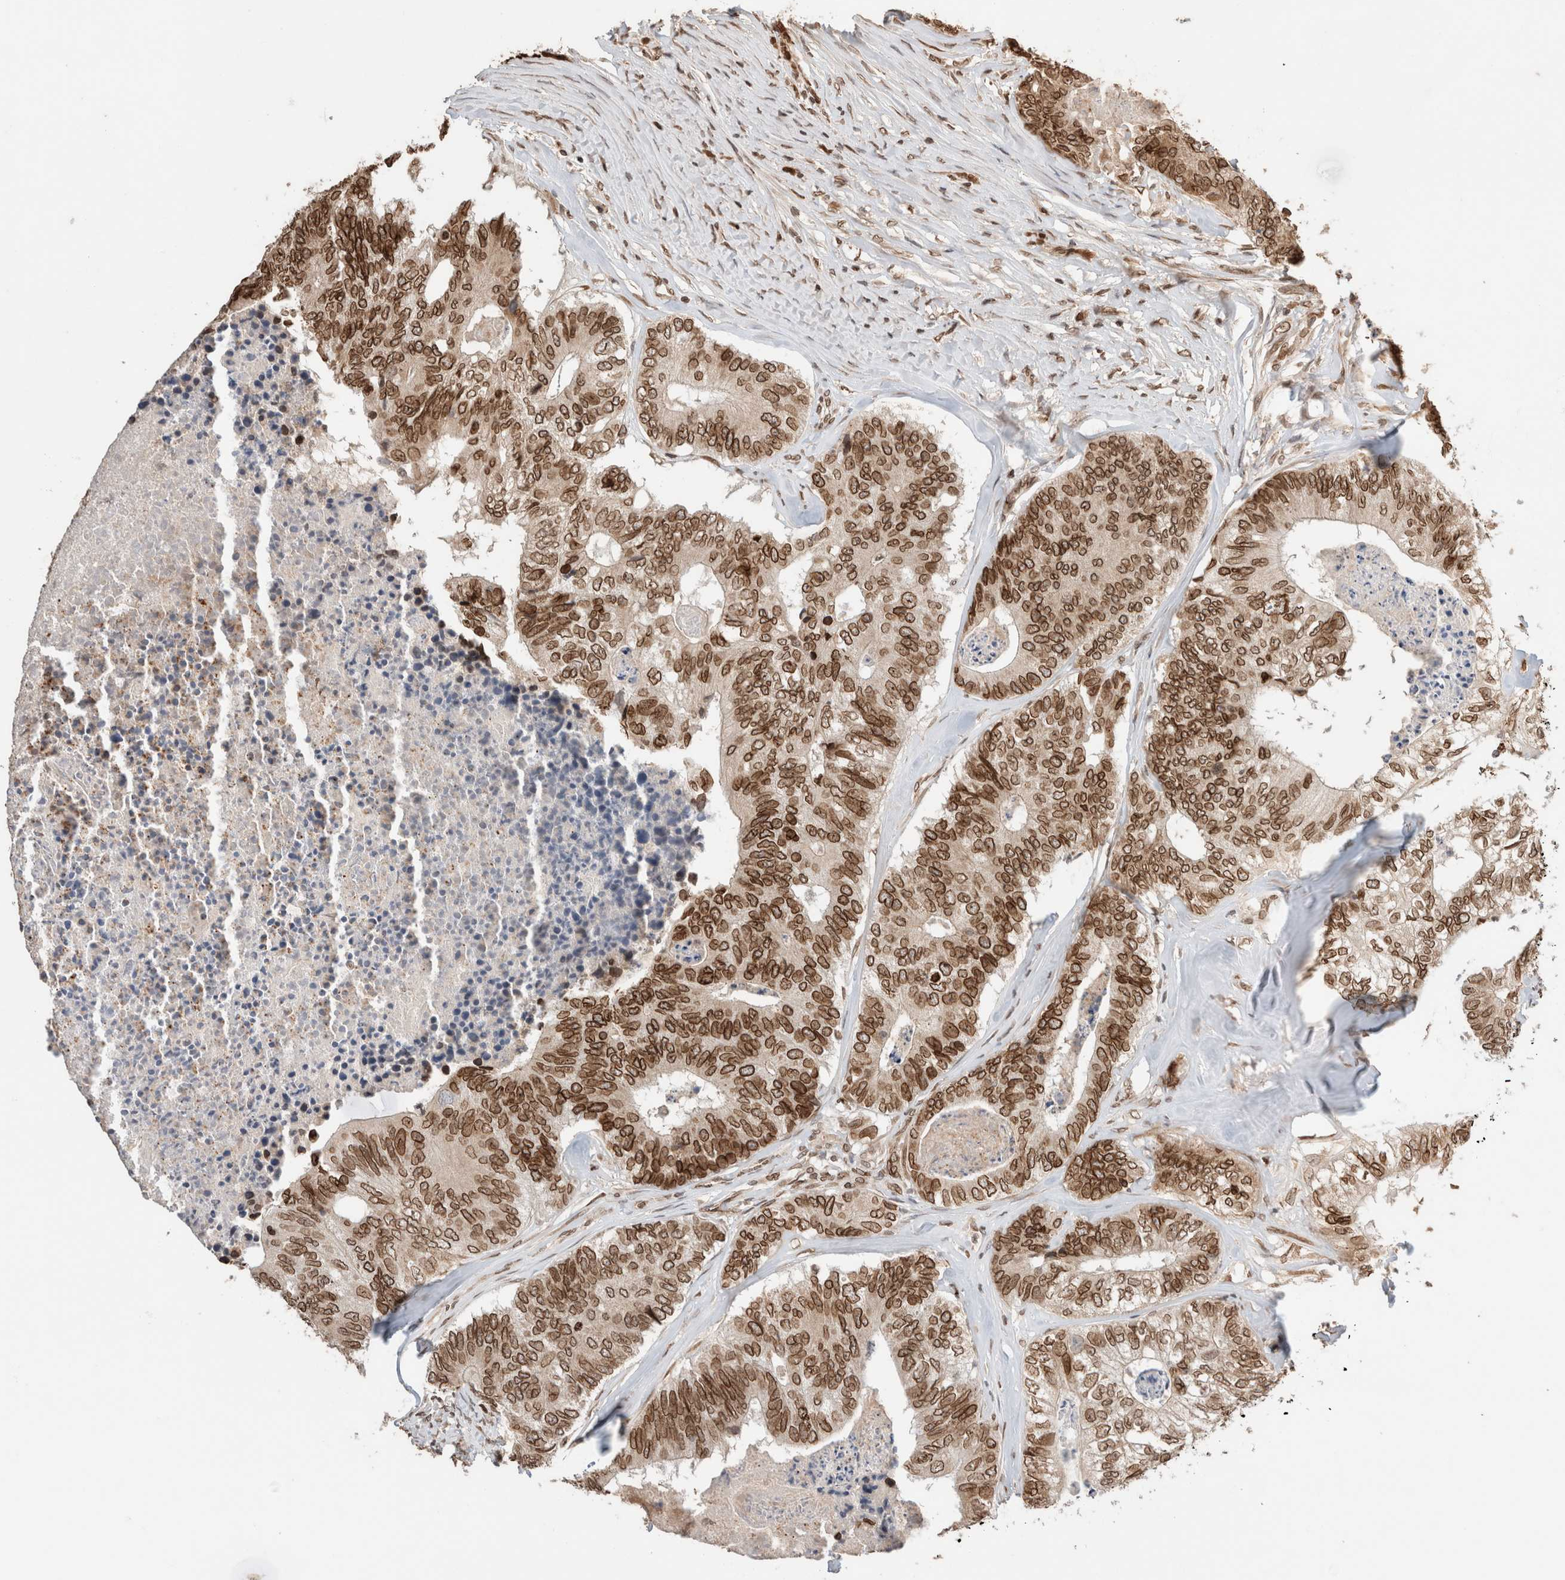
{"staining": {"intensity": "strong", "quantity": ">75%", "location": "cytoplasmic/membranous,nuclear"}, "tissue": "colorectal cancer", "cell_type": "Tumor cells", "image_type": "cancer", "snomed": [{"axis": "morphology", "description": "Adenocarcinoma, NOS"}, {"axis": "topography", "description": "Colon"}], "caption": "Immunohistochemical staining of colorectal cancer shows high levels of strong cytoplasmic/membranous and nuclear protein expression in approximately >75% of tumor cells. (Brightfield microscopy of DAB IHC at high magnification).", "gene": "TPR", "patient": {"sex": "female", "age": 67}}